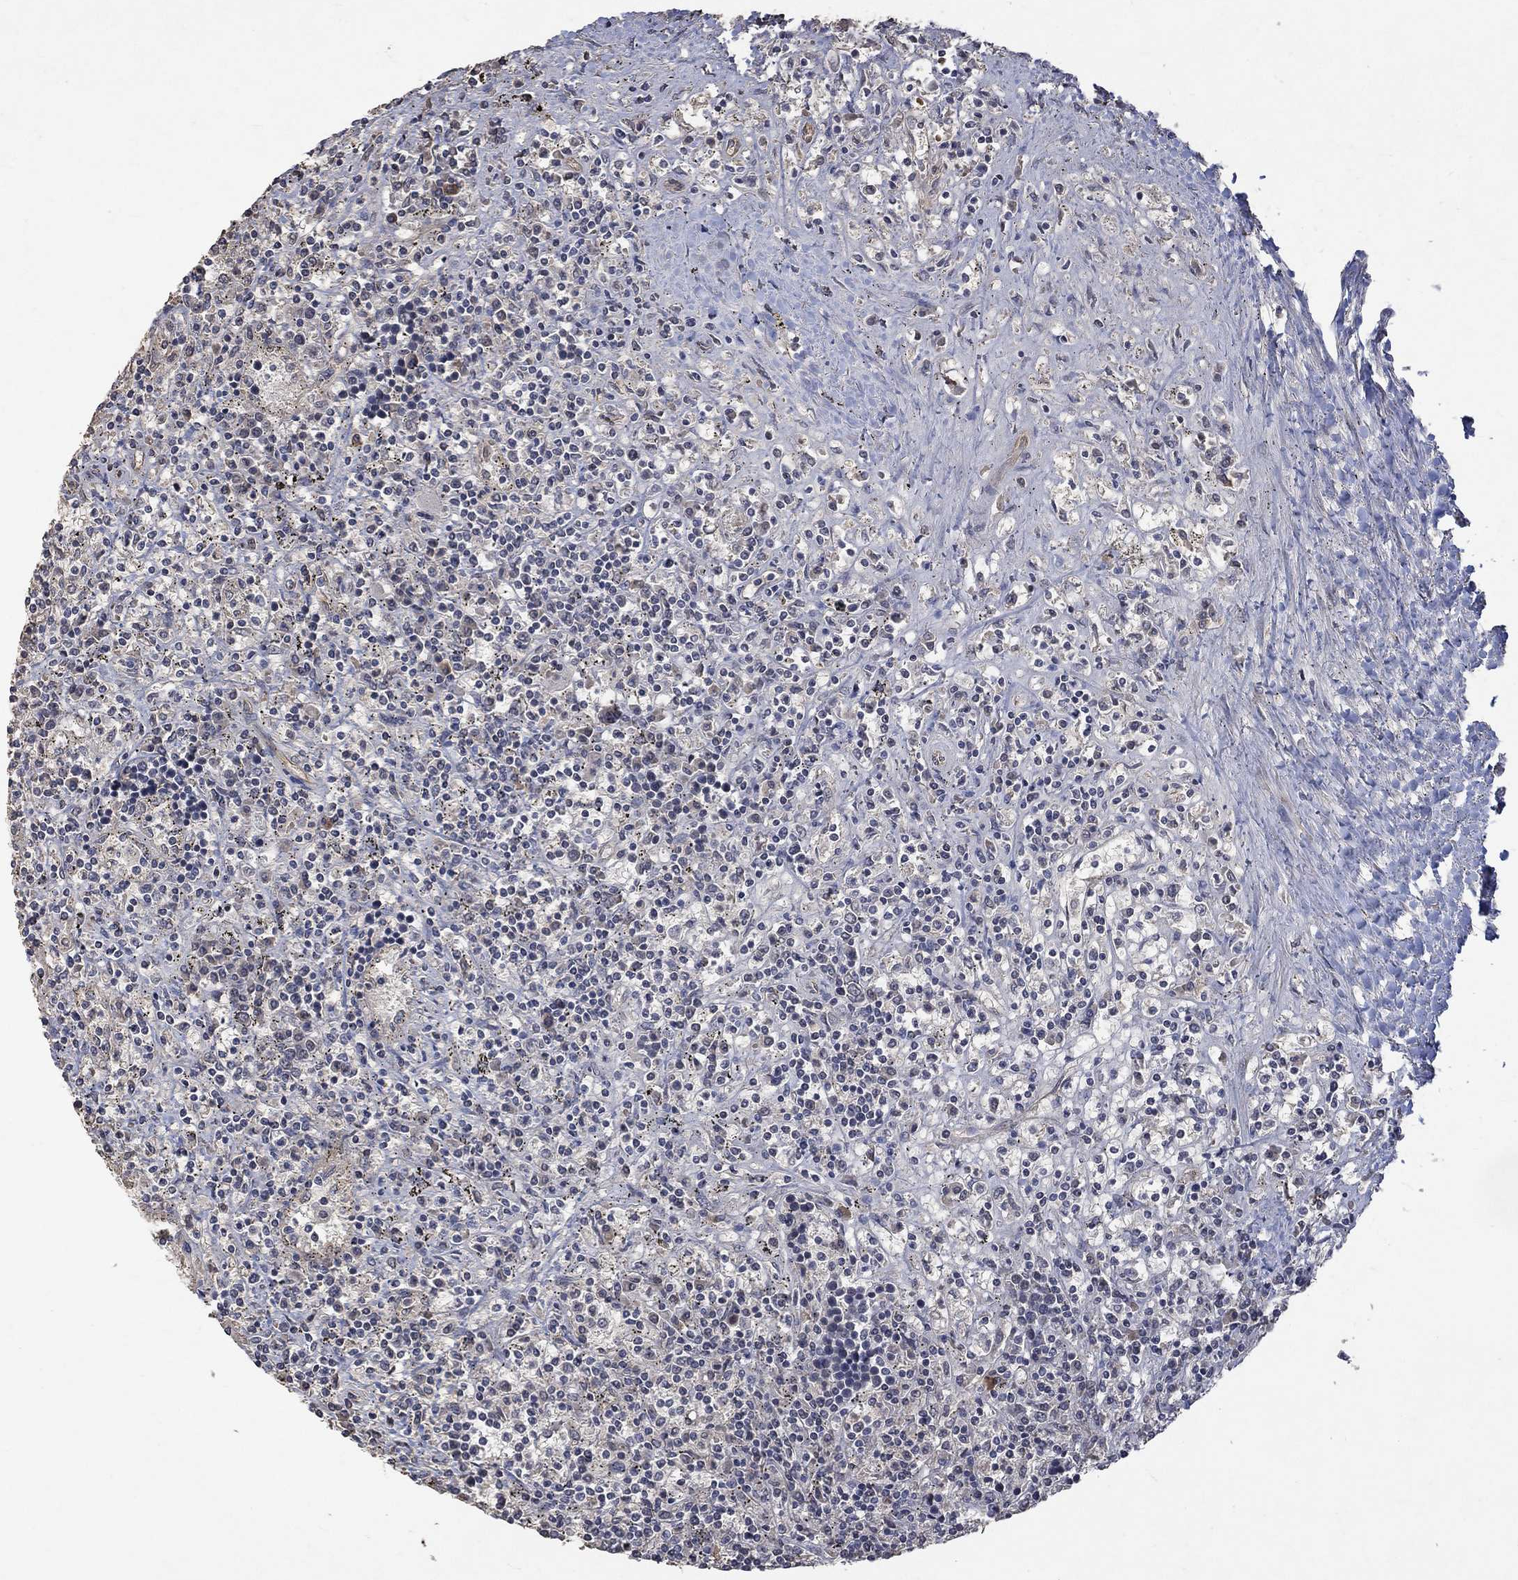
{"staining": {"intensity": "negative", "quantity": "none", "location": "none"}, "tissue": "lymphoma", "cell_type": "Tumor cells", "image_type": "cancer", "snomed": [{"axis": "morphology", "description": "Malignant lymphoma, non-Hodgkin's type, Low grade"}, {"axis": "topography", "description": "Spleen"}], "caption": "Lymphoma stained for a protein using immunohistochemistry exhibits no expression tumor cells.", "gene": "GRIN2D", "patient": {"sex": "male", "age": 62}}